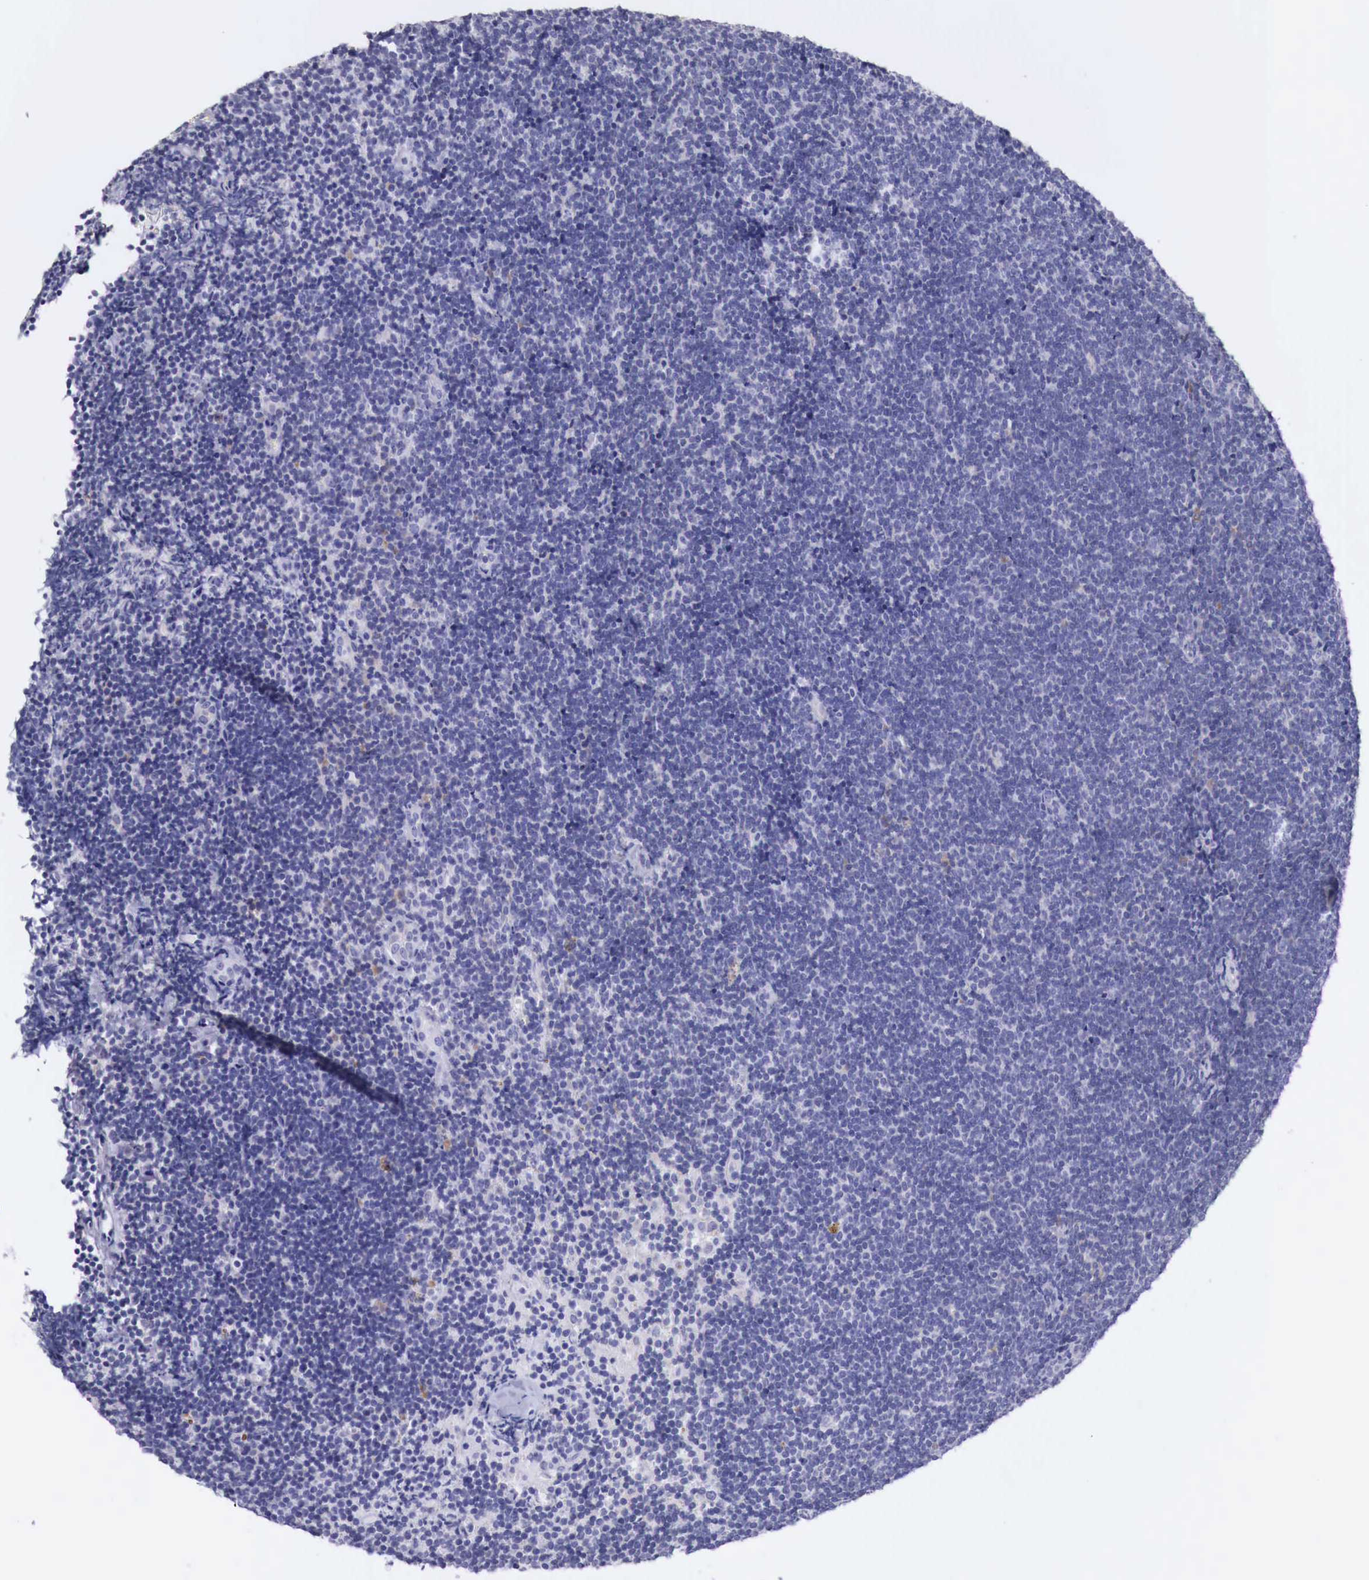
{"staining": {"intensity": "negative", "quantity": "none", "location": "none"}, "tissue": "lymphoma", "cell_type": "Tumor cells", "image_type": "cancer", "snomed": [{"axis": "morphology", "description": "Malignant lymphoma, non-Hodgkin's type, Low grade"}, {"axis": "topography", "description": "Lymph node"}], "caption": "Protein analysis of lymphoma demonstrates no significant staining in tumor cells.", "gene": "NREP", "patient": {"sex": "female", "age": 51}}